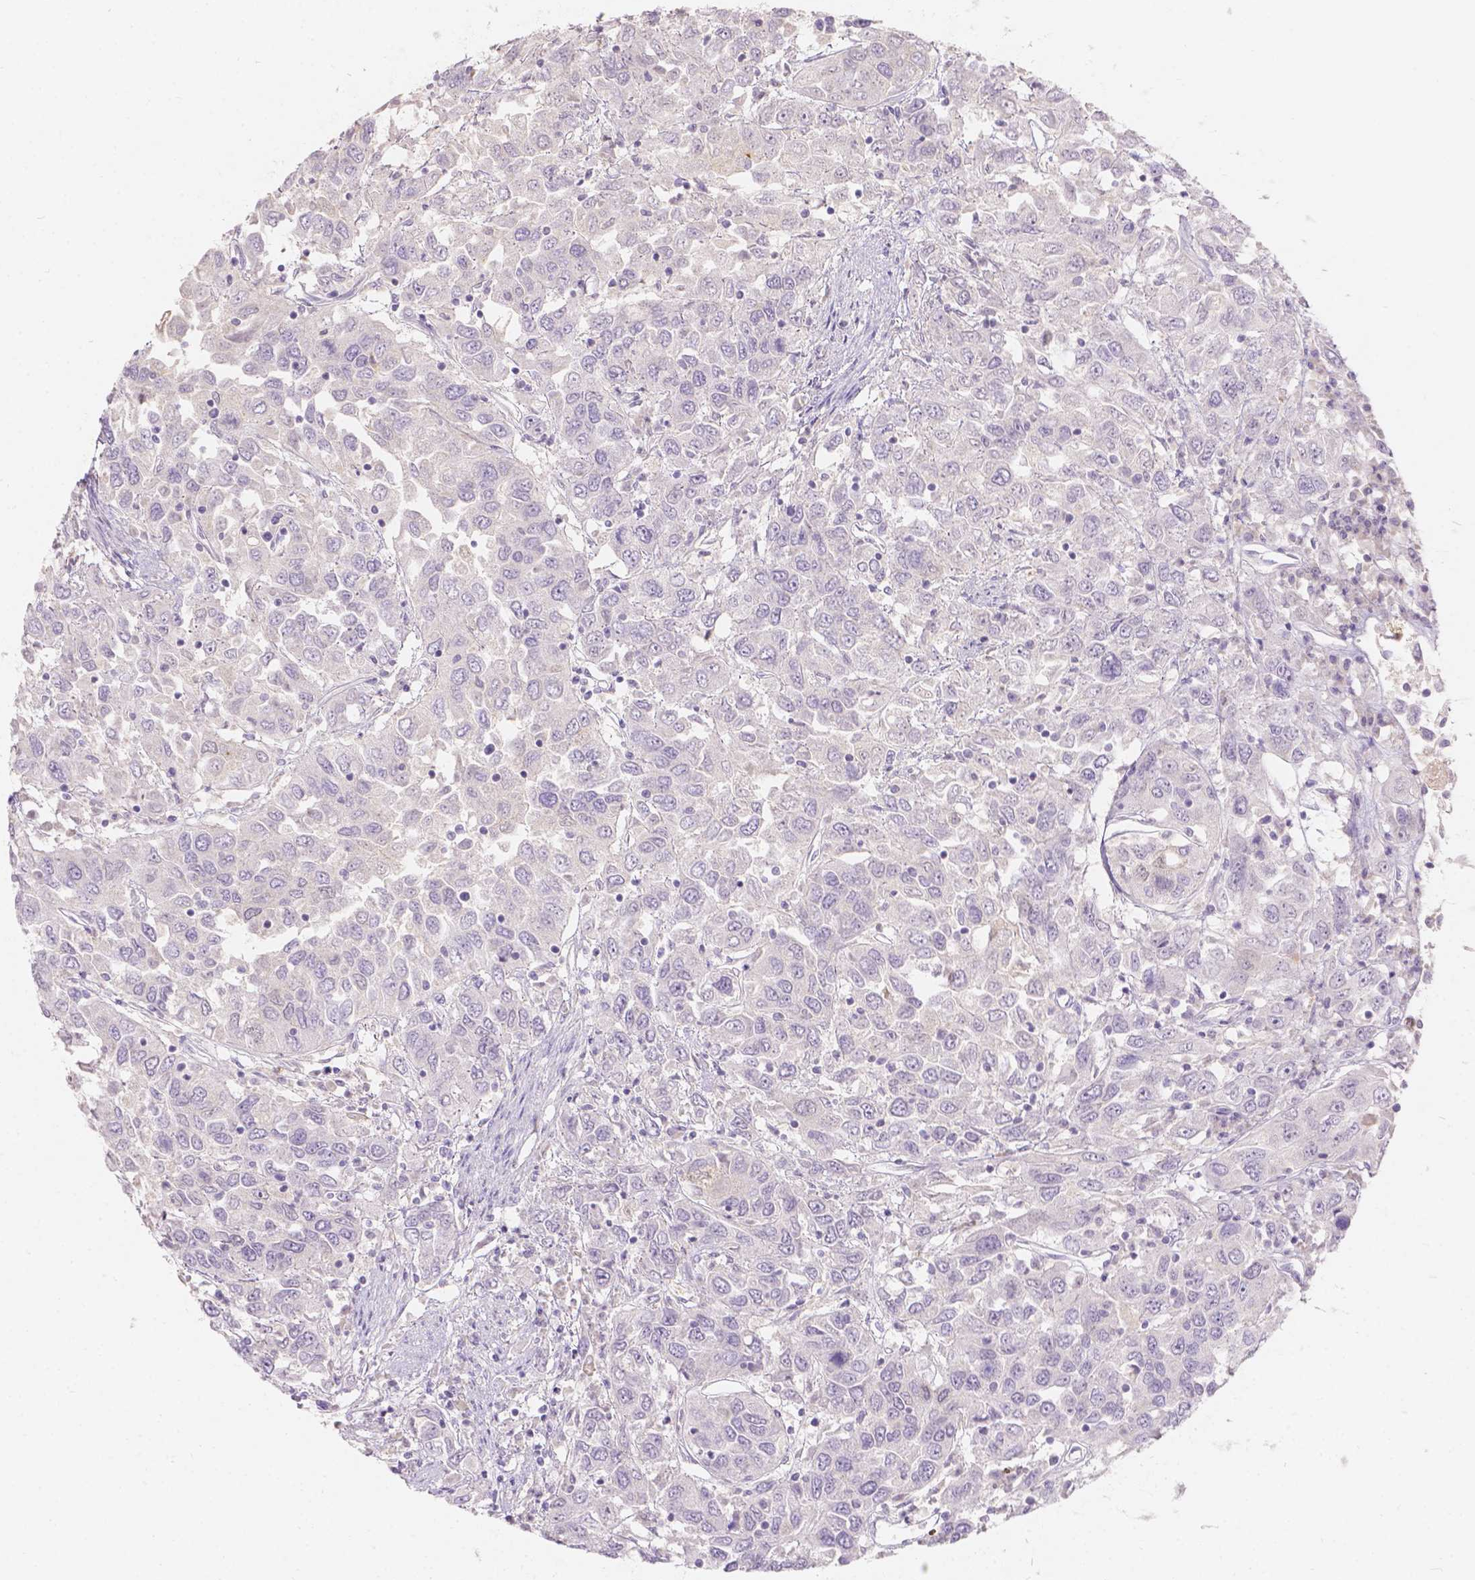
{"staining": {"intensity": "negative", "quantity": "none", "location": "none"}, "tissue": "urothelial cancer", "cell_type": "Tumor cells", "image_type": "cancer", "snomed": [{"axis": "morphology", "description": "Urothelial carcinoma, High grade"}, {"axis": "topography", "description": "Urinary bladder"}], "caption": "Immunohistochemical staining of urothelial carcinoma (high-grade) shows no significant staining in tumor cells.", "gene": "DCAF4L1", "patient": {"sex": "male", "age": 76}}